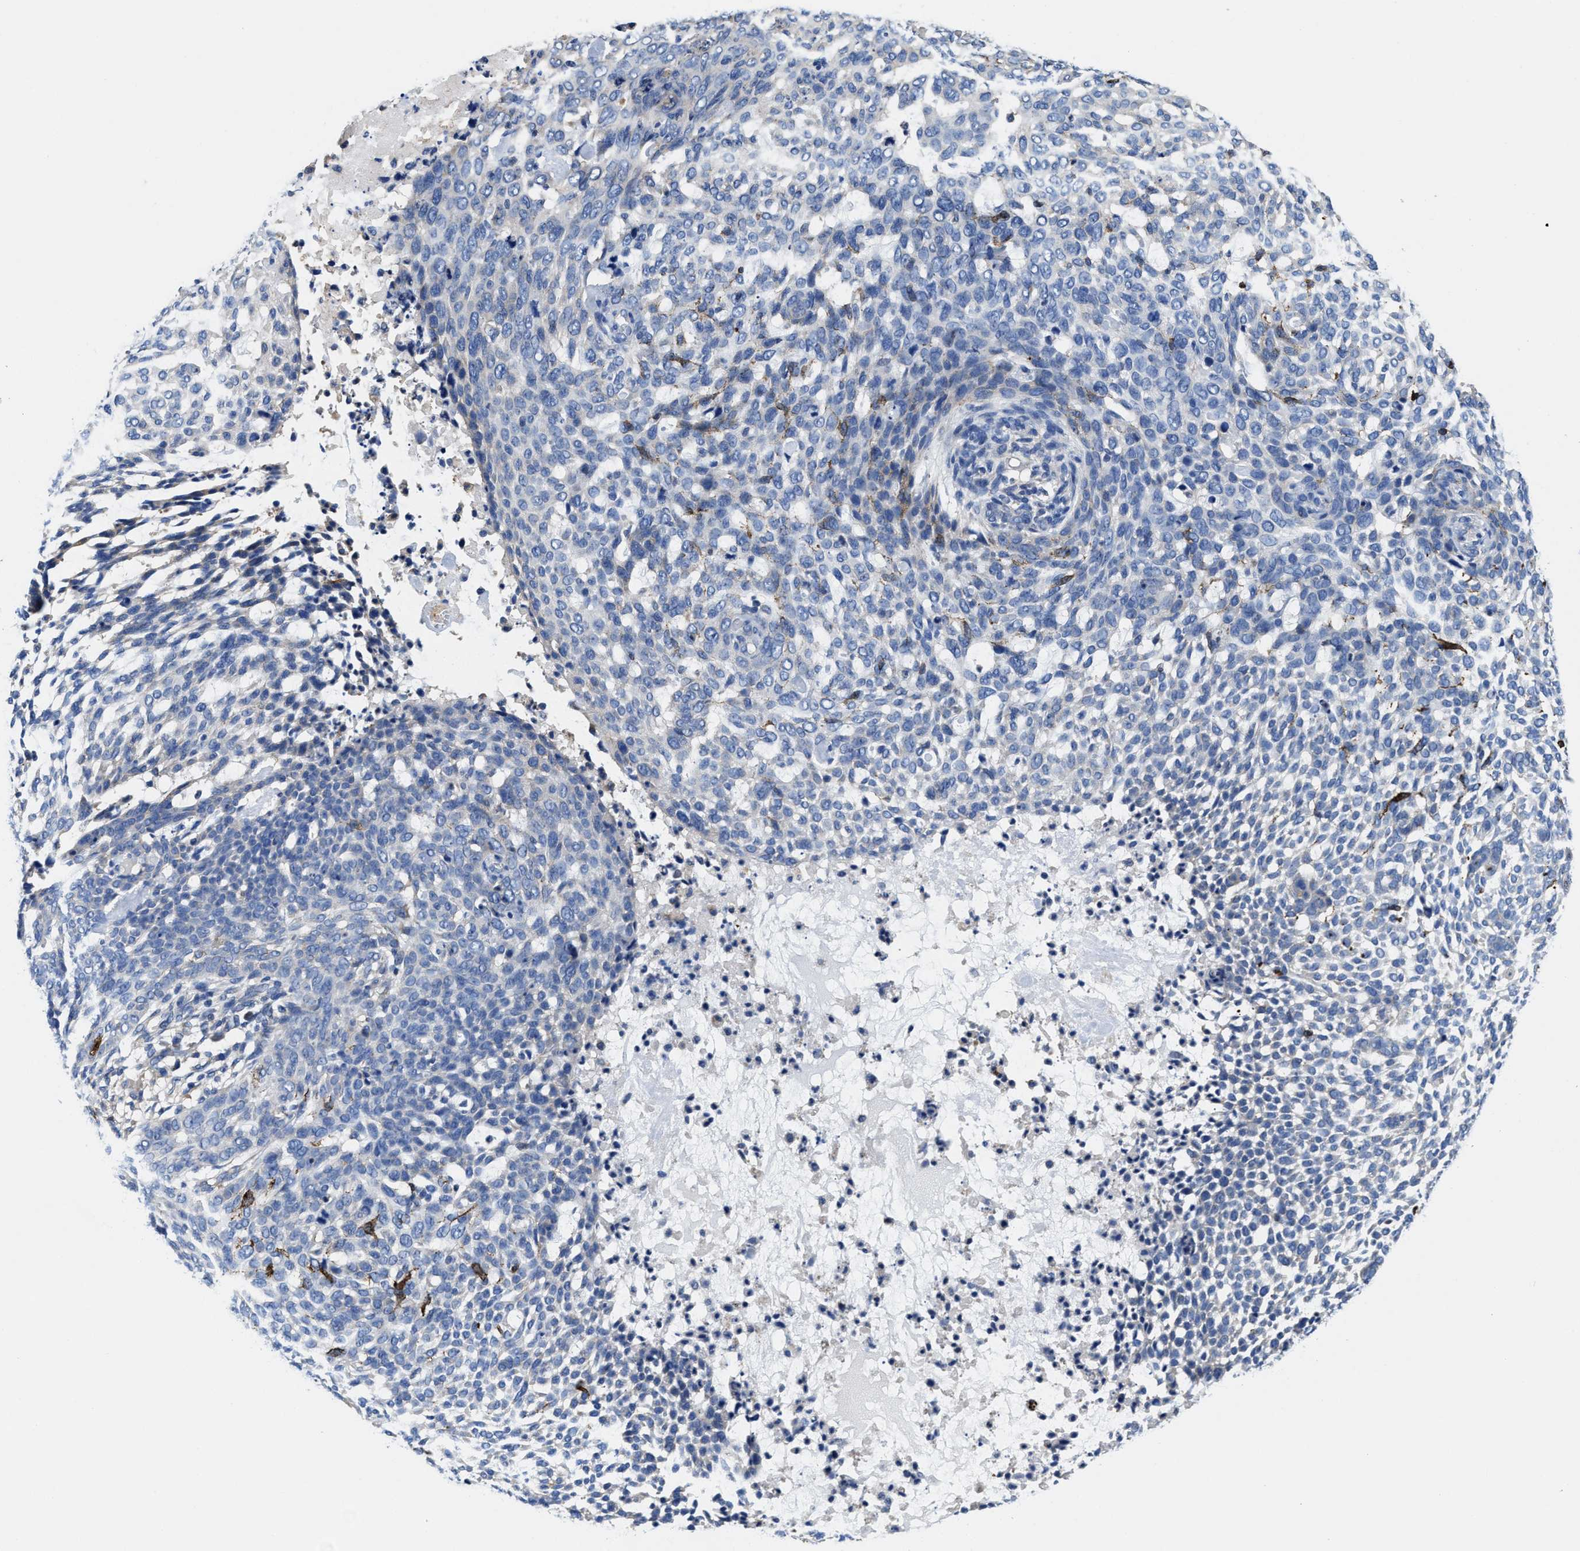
{"staining": {"intensity": "negative", "quantity": "none", "location": "none"}, "tissue": "skin cancer", "cell_type": "Tumor cells", "image_type": "cancer", "snomed": [{"axis": "morphology", "description": "Basal cell carcinoma"}, {"axis": "topography", "description": "Skin"}], "caption": "The histopathology image shows no significant positivity in tumor cells of skin cancer. (Brightfield microscopy of DAB IHC at high magnification).", "gene": "TMEM30A", "patient": {"sex": "female", "age": 64}}